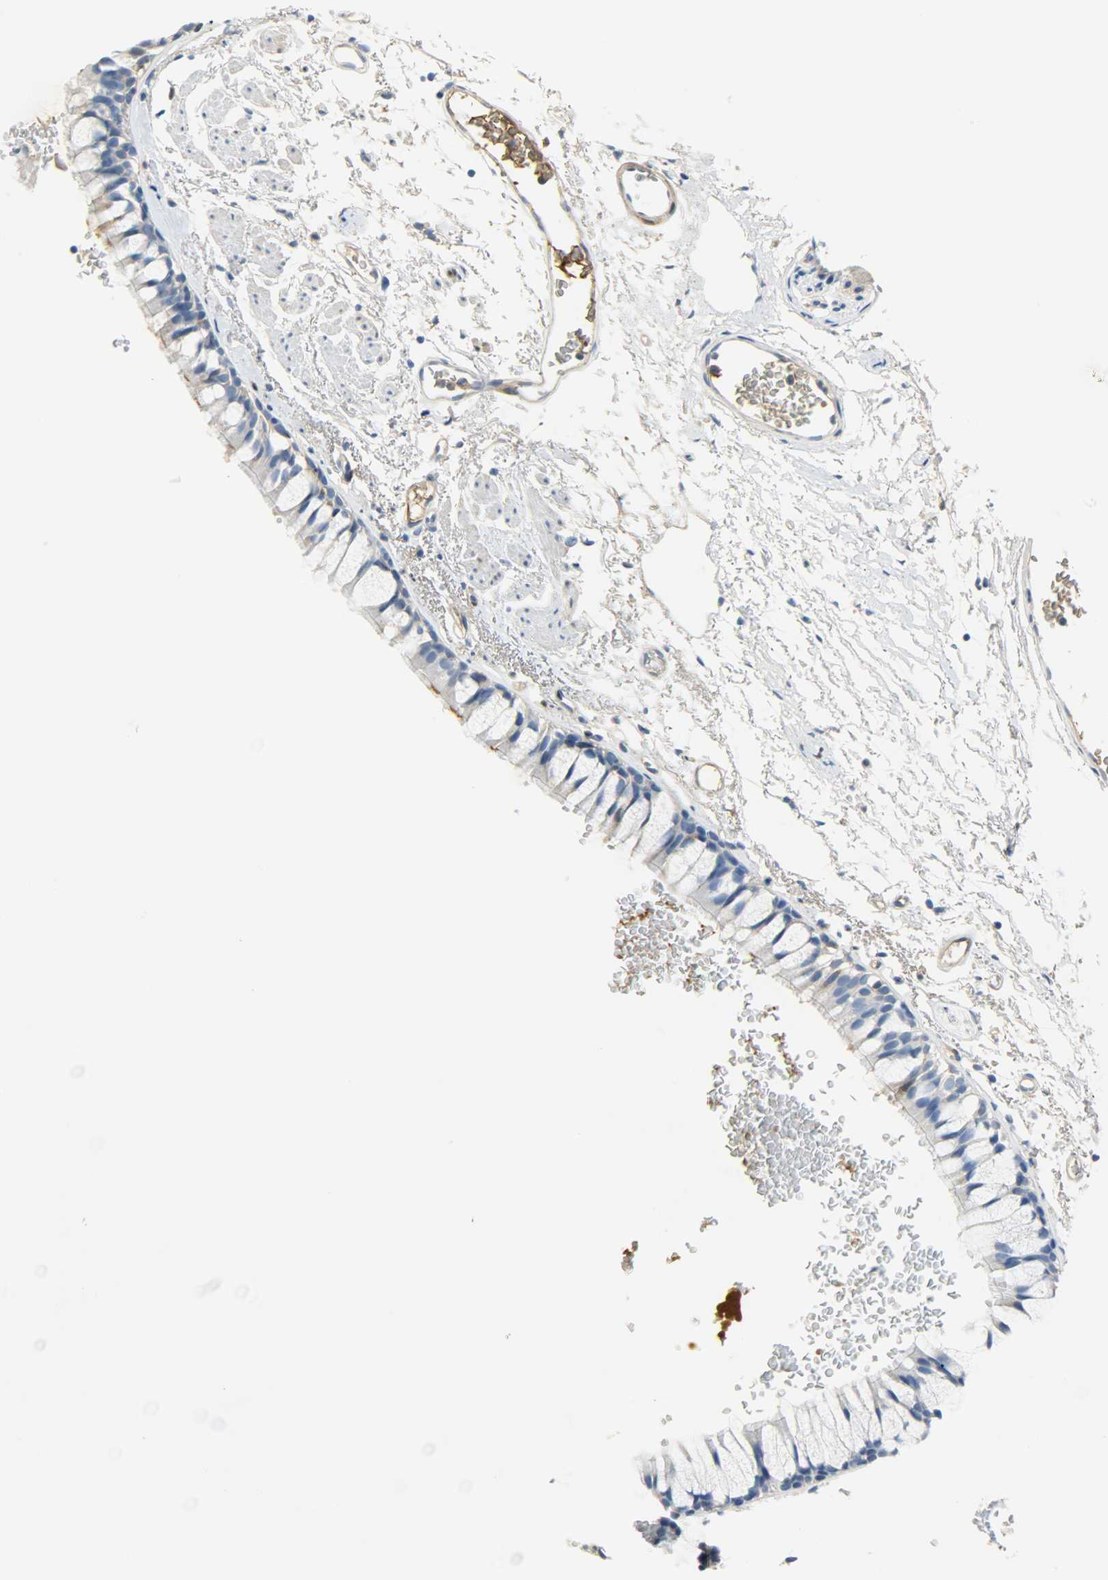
{"staining": {"intensity": "negative", "quantity": "none", "location": "none"}, "tissue": "bronchus", "cell_type": "Respiratory epithelial cells", "image_type": "normal", "snomed": [{"axis": "morphology", "description": "Normal tissue, NOS"}, {"axis": "topography", "description": "Bronchus"}], "caption": "Immunohistochemical staining of benign bronchus exhibits no significant staining in respiratory epithelial cells. (DAB (3,3'-diaminobenzidine) immunohistochemistry, high magnification).", "gene": "CRP", "patient": {"sex": "female", "age": 73}}